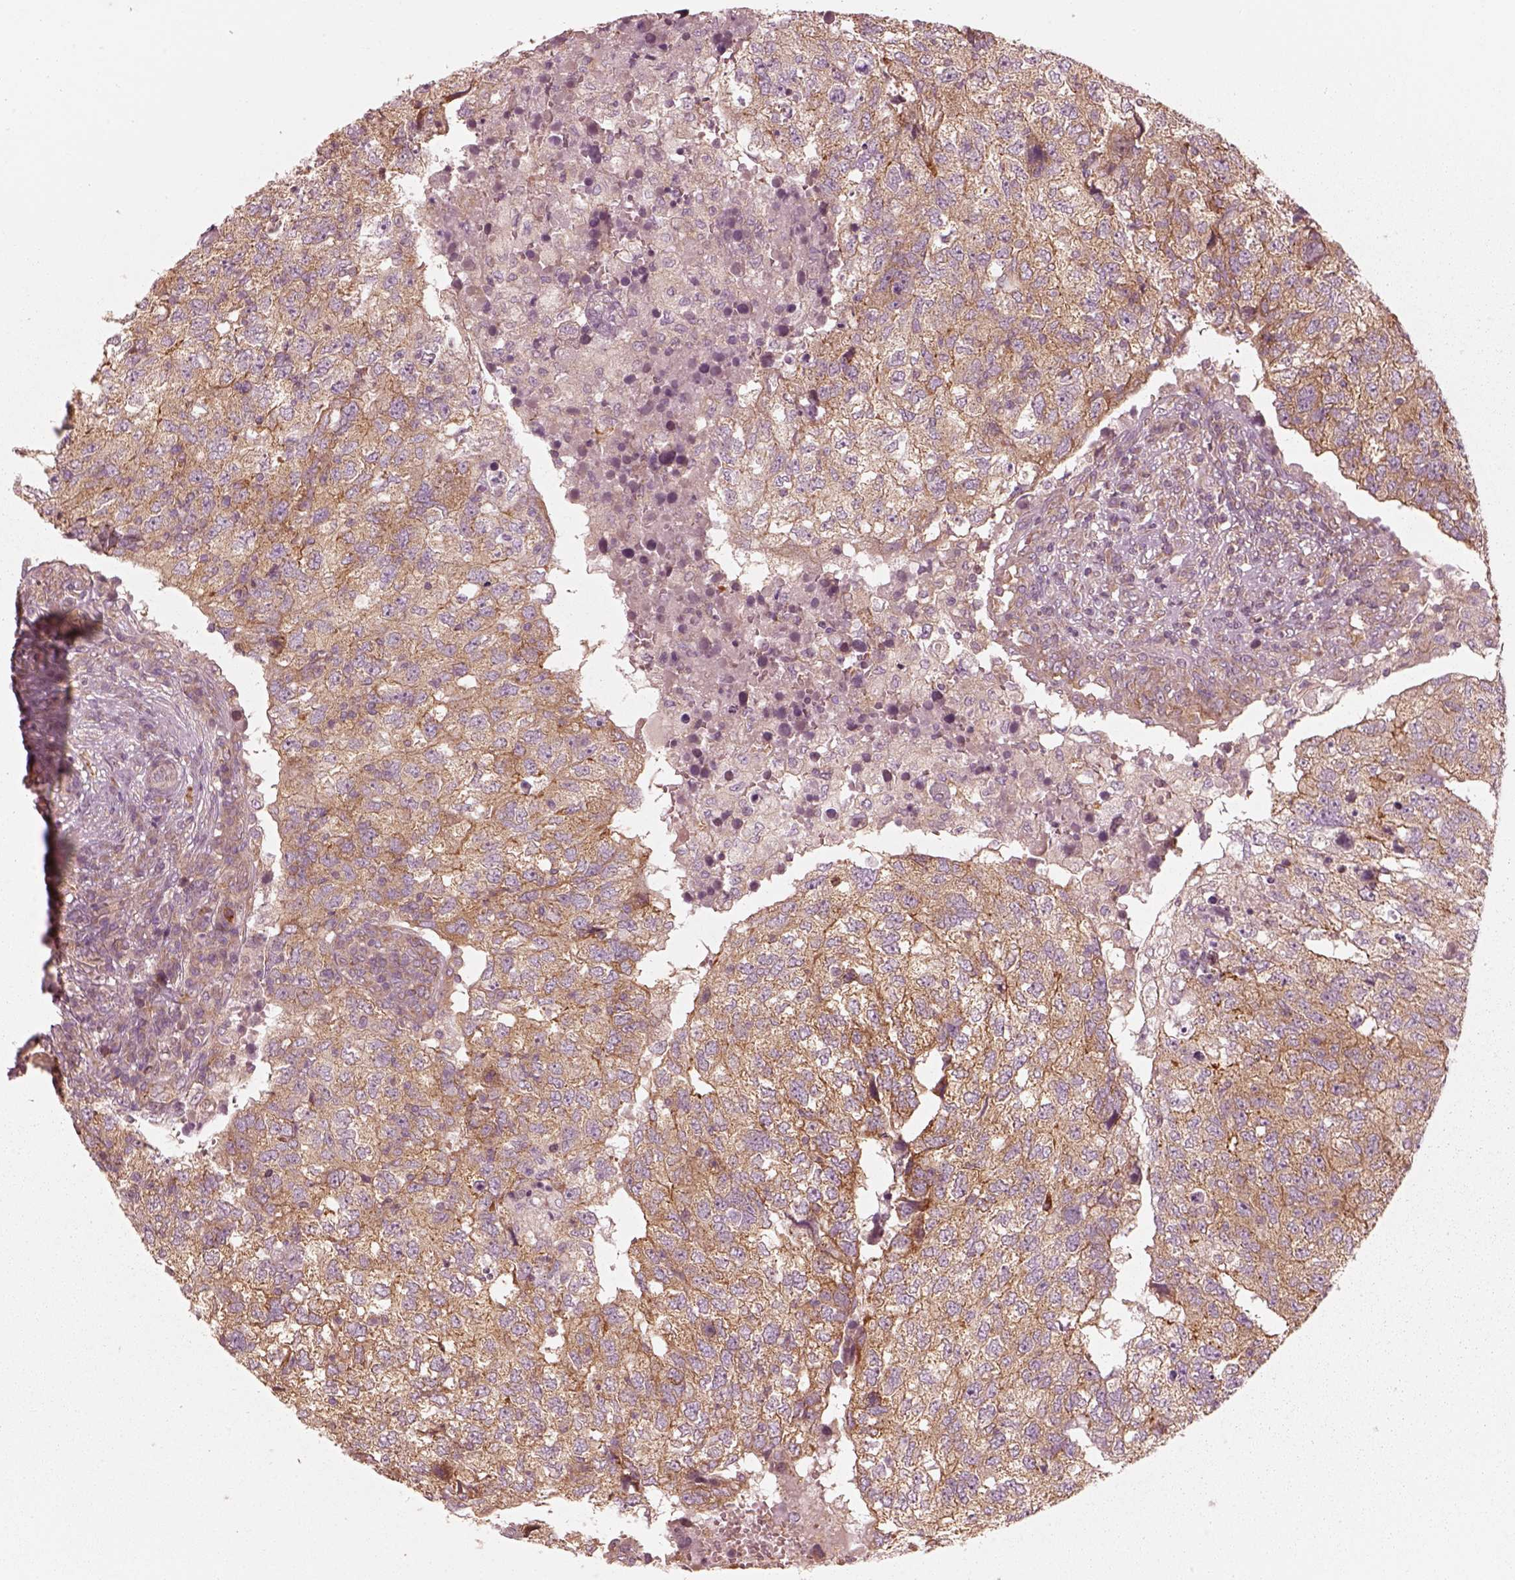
{"staining": {"intensity": "moderate", "quantity": ">75%", "location": "cytoplasmic/membranous"}, "tissue": "breast cancer", "cell_type": "Tumor cells", "image_type": "cancer", "snomed": [{"axis": "morphology", "description": "Duct carcinoma"}, {"axis": "topography", "description": "Breast"}], "caption": "Brown immunohistochemical staining in intraductal carcinoma (breast) shows moderate cytoplasmic/membranous positivity in approximately >75% of tumor cells.", "gene": "CNOT2", "patient": {"sex": "female", "age": 30}}